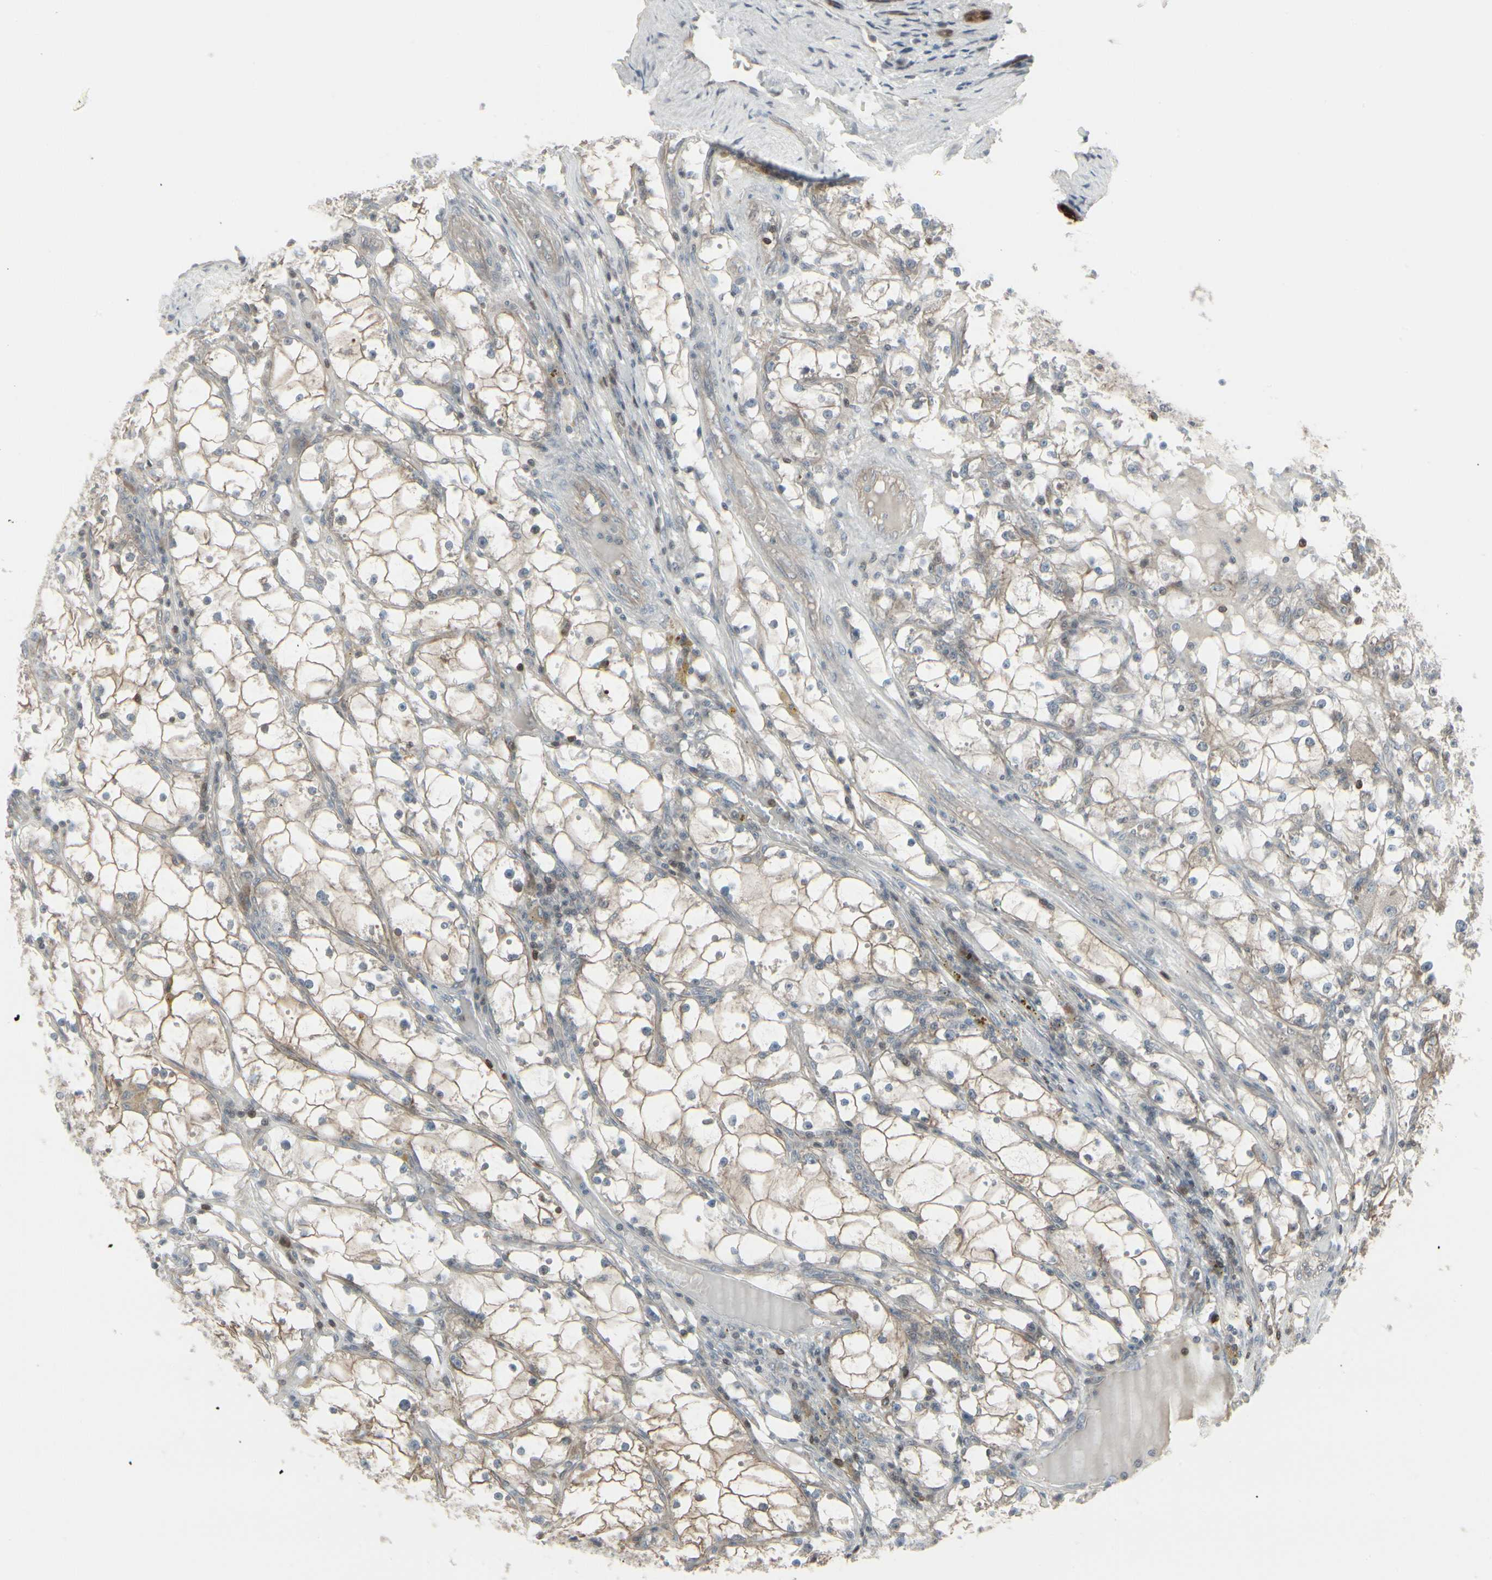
{"staining": {"intensity": "weak", "quantity": ">75%", "location": "cytoplasmic/membranous"}, "tissue": "renal cancer", "cell_type": "Tumor cells", "image_type": "cancer", "snomed": [{"axis": "morphology", "description": "Adenocarcinoma, NOS"}, {"axis": "topography", "description": "Kidney"}], "caption": "Adenocarcinoma (renal) tissue shows weak cytoplasmic/membranous expression in about >75% of tumor cells (DAB (3,3'-diaminobenzidine) IHC with brightfield microscopy, high magnification).", "gene": "IGFBP6", "patient": {"sex": "male", "age": 56}}